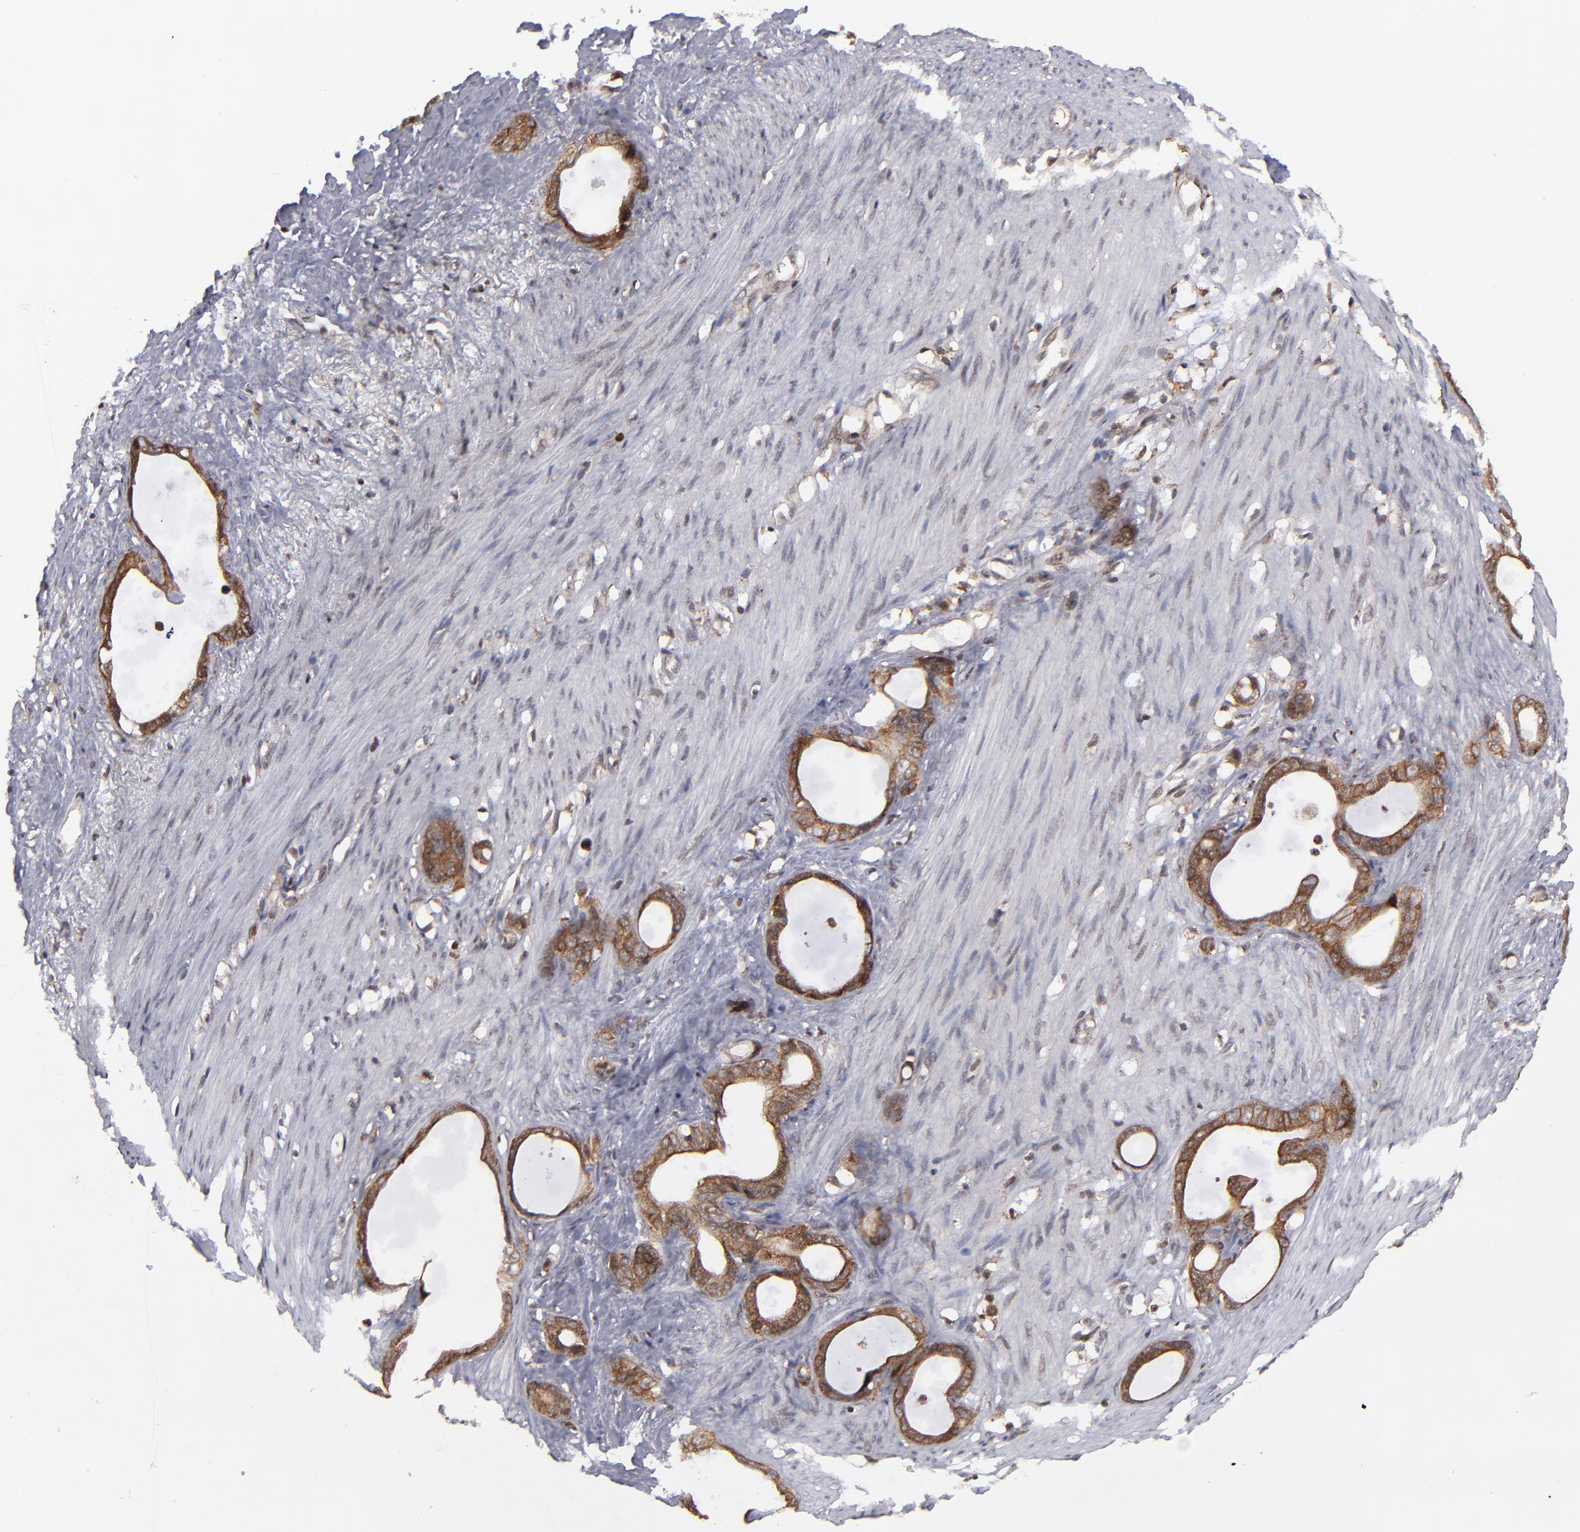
{"staining": {"intensity": "strong", "quantity": ">75%", "location": "cytoplasmic/membranous,nuclear"}, "tissue": "stomach cancer", "cell_type": "Tumor cells", "image_type": "cancer", "snomed": [{"axis": "morphology", "description": "Adenocarcinoma, NOS"}, {"axis": "topography", "description": "Stomach"}], "caption": "A high amount of strong cytoplasmic/membranous and nuclear expression is identified in about >75% of tumor cells in adenocarcinoma (stomach) tissue.", "gene": "RGS6", "patient": {"sex": "female", "age": 75}}